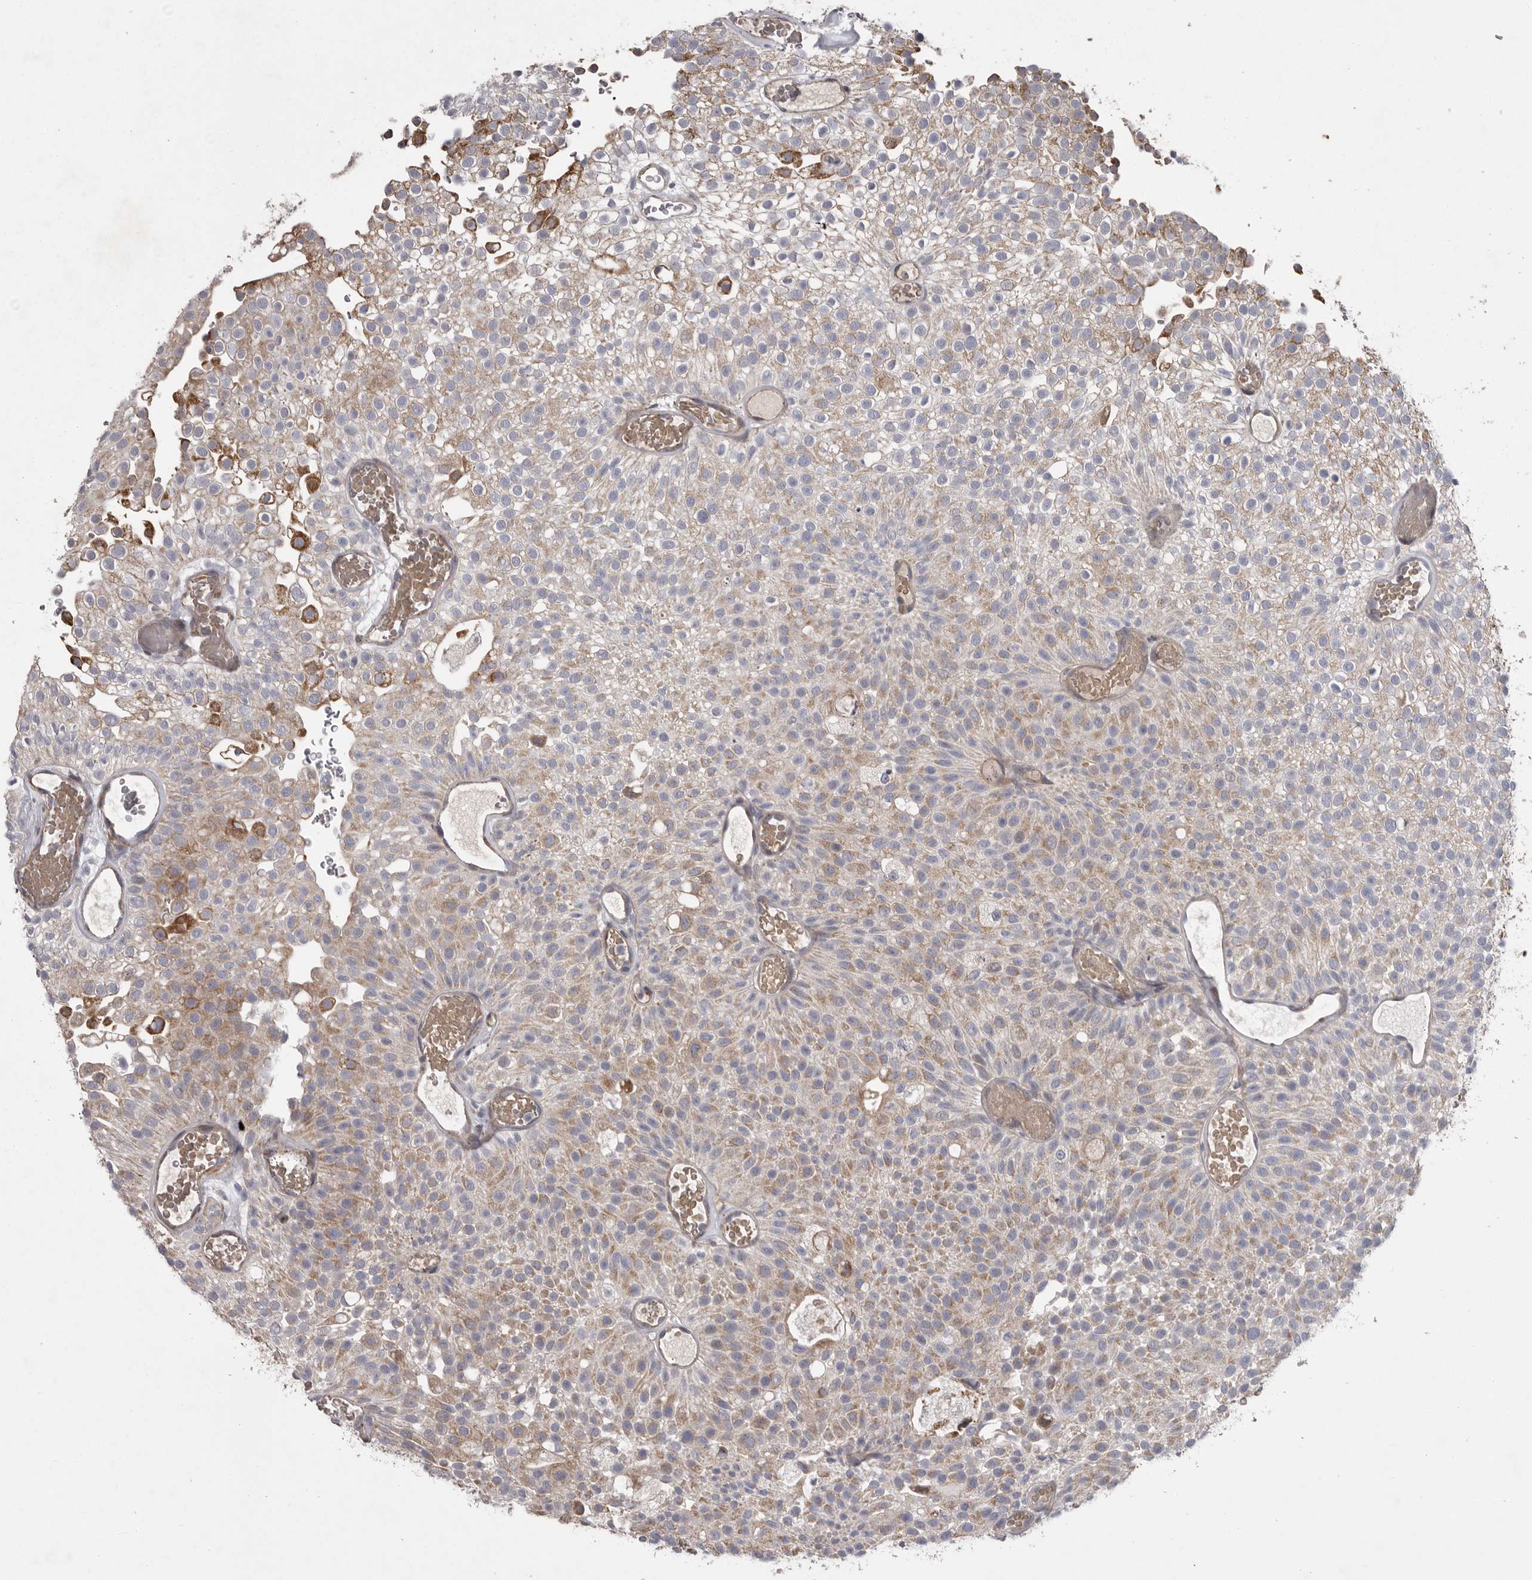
{"staining": {"intensity": "weak", "quantity": ">75%", "location": "cytoplasmic/membranous"}, "tissue": "urothelial cancer", "cell_type": "Tumor cells", "image_type": "cancer", "snomed": [{"axis": "morphology", "description": "Urothelial carcinoma, Low grade"}, {"axis": "topography", "description": "Urinary bladder"}], "caption": "Protein staining shows weak cytoplasmic/membranous staining in about >75% of tumor cells in urothelial carcinoma (low-grade).", "gene": "CRP", "patient": {"sex": "male", "age": 78}}